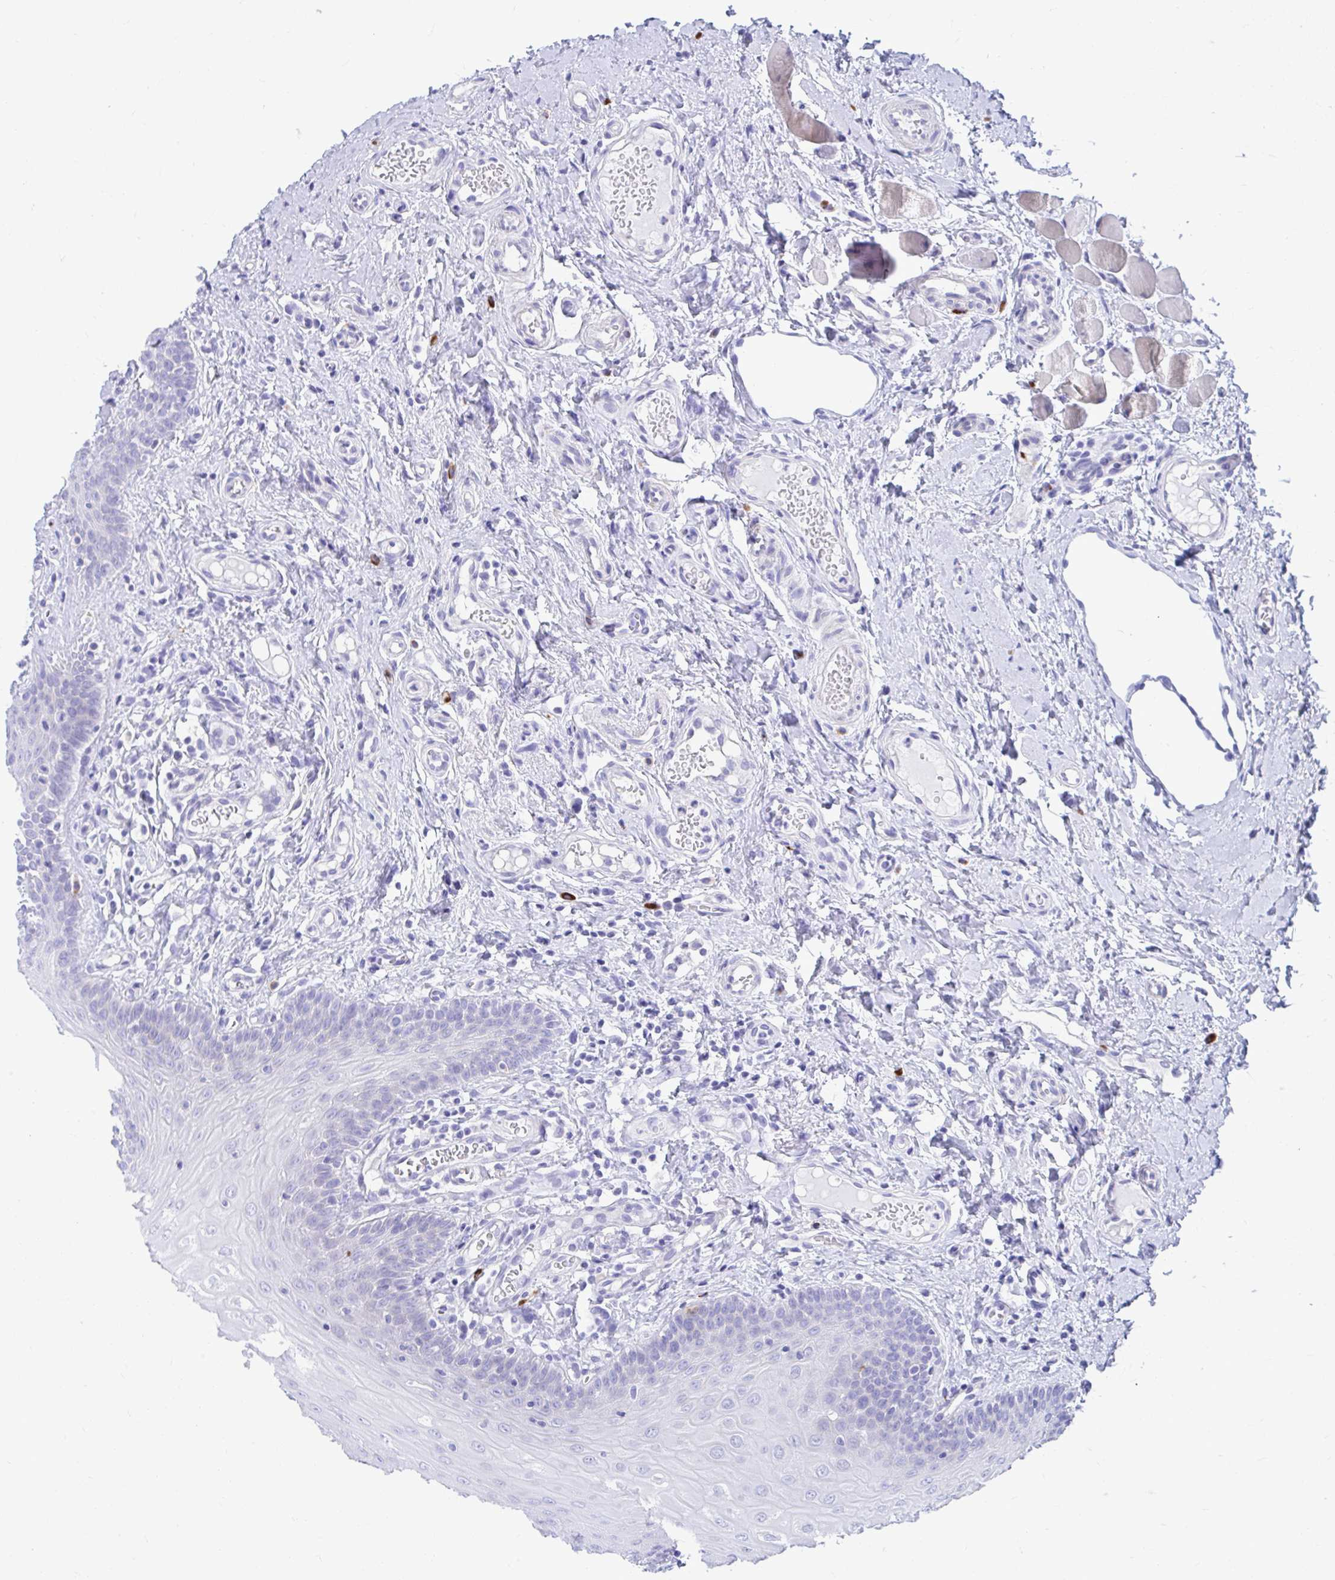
{"staining": {"intensity": "negative", "quantity": "none", "location": "none"}, "tissue": "oral mucosa", "cell_type": "Squamous epithelial cells", "image_type": "normal", "snomed": [{"axis": "morphology", "description": "Normal tissue, NOS"}, {"axis": "topography", "description": "Oral tissue"}, {"axis": "topography", "description": "Tounge, NOS"}], "caption": "This is an immunohistochemistry photomicrograph of benign oral mucosa. There is no positivity in squamous epithelial cells.", "gene": "SHISA8", "patient": {"sex": "female", "age": 58}}